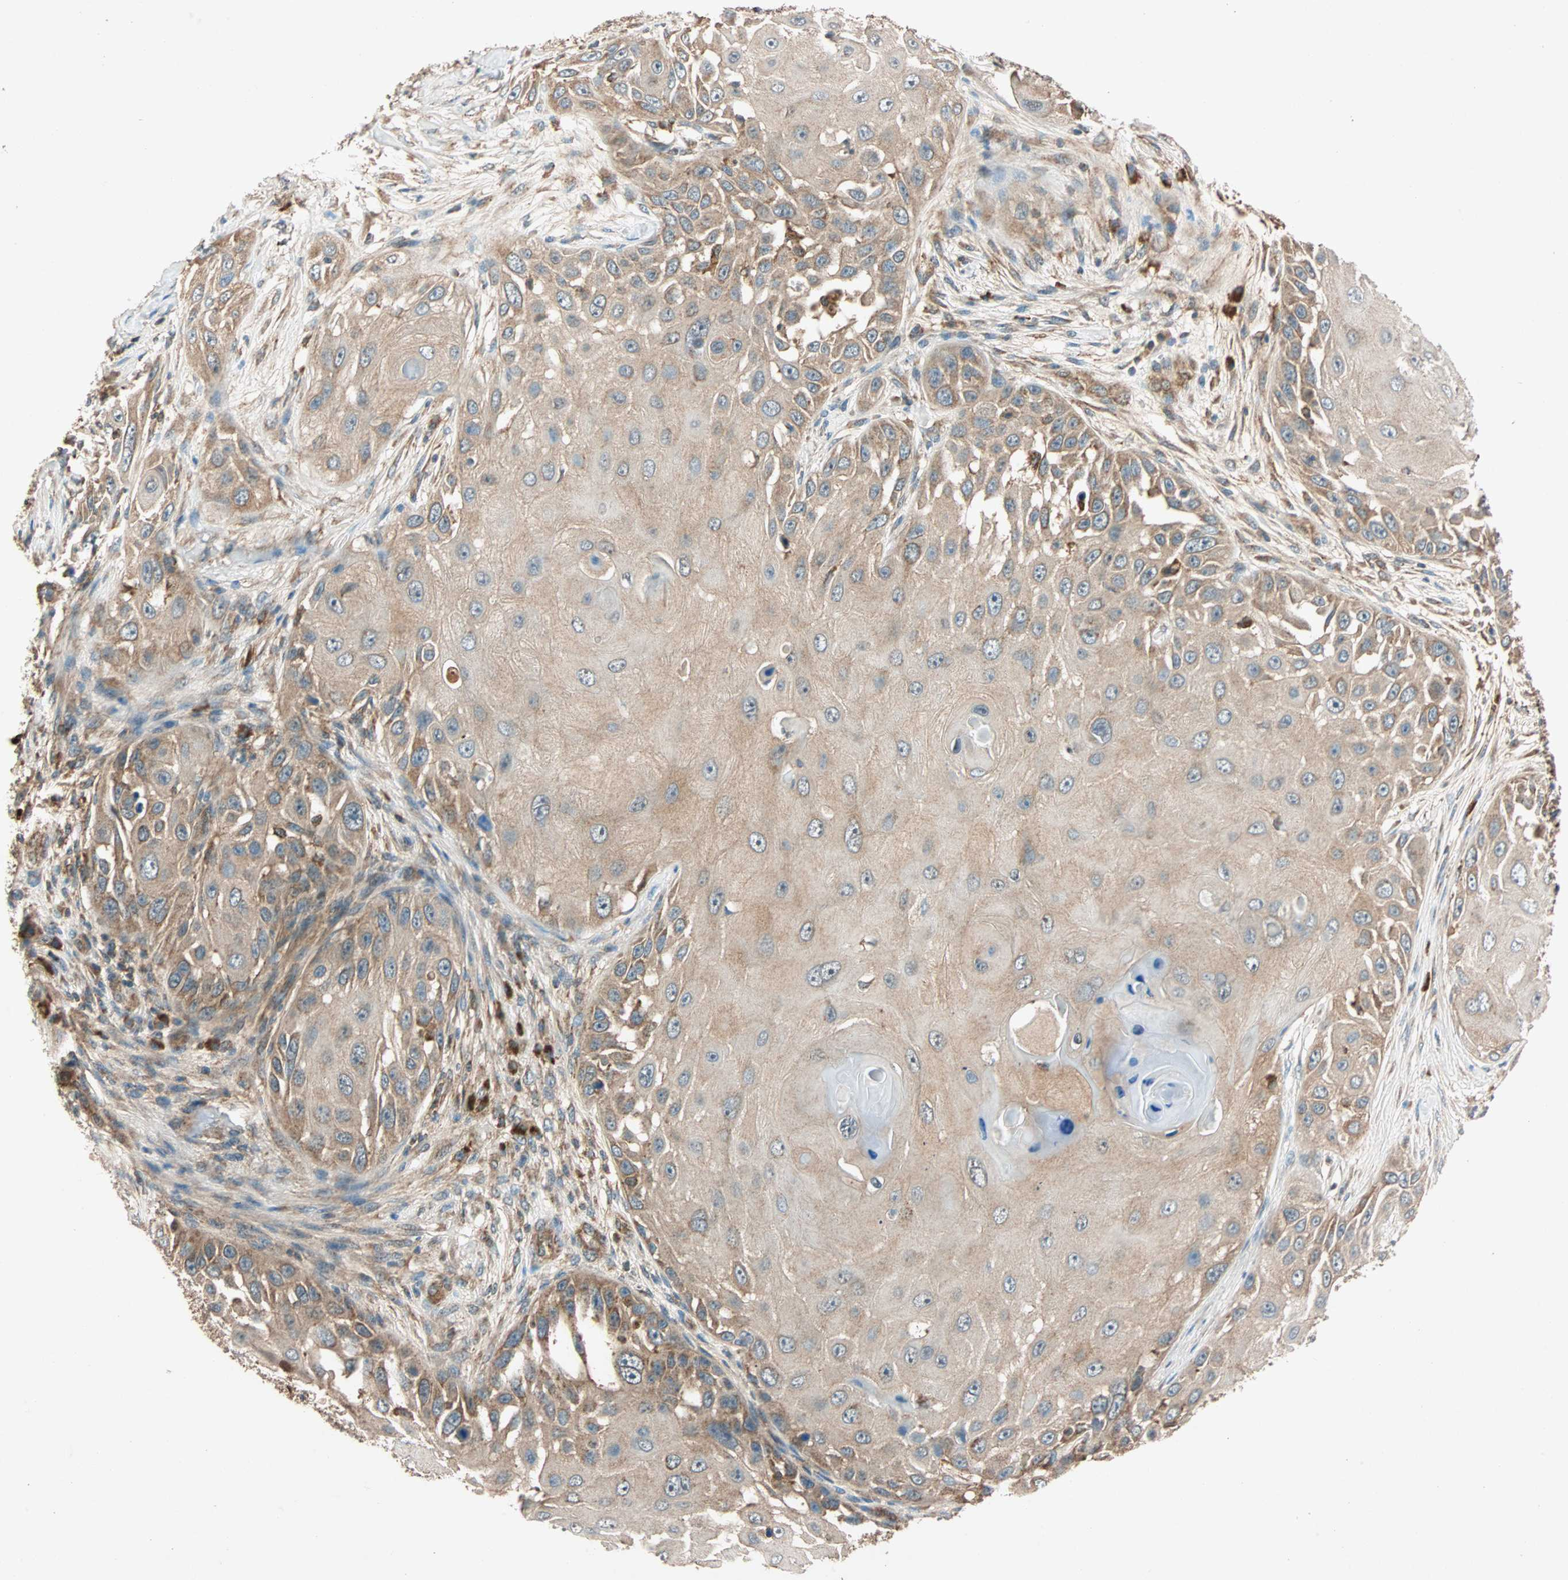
{"staining": {"intensity": "moderate", "quantity": ">75%", "location": "cytoplasmic/membranous"}, "tissue": "skin cancer", "cell_type": "Tumor cells", "image_type": "cancer", "snomed": [{"axis": "morphology", "description": "Squamous cell carcinoma, NOS"}, {"axis": "topography", "description": "Skin"}], "caption": "Protein staining of skin squamous cell carcinoma tissue shows moderate cytoplasmic/membranous positivity in approximately >75% of tumor cells.", "gene": "MAPK1", "patient": {"sex": "female", "age": 44}}